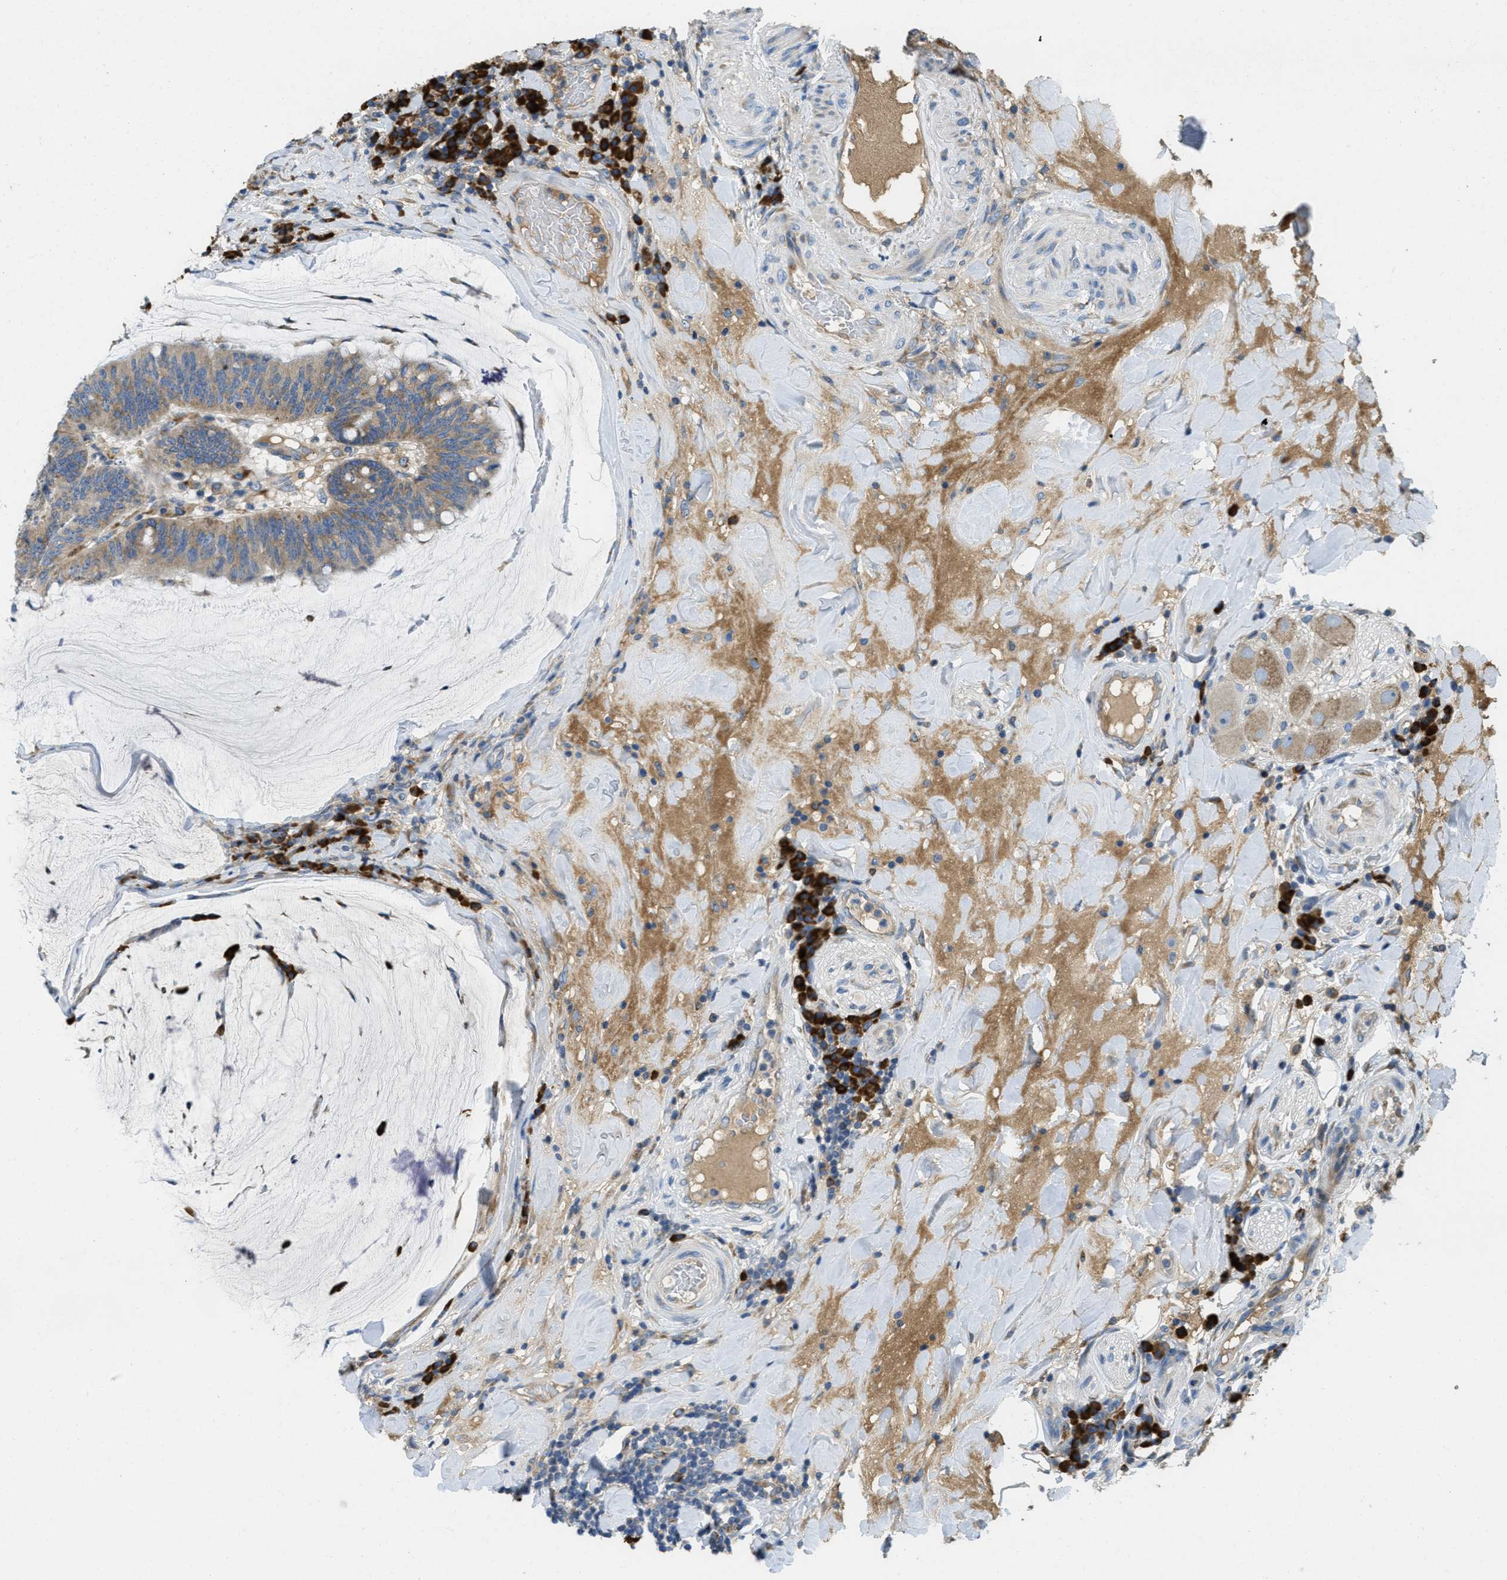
{"staining": {"intensity": "weak", "quantity": ">75%", "location": "cytoplasmic/membranous"}, "tissue": "colorectal cancer", "cell_type": "Tumor cells", "image_type": "cancer", "snomed": [{"axis": "morphology", "description": "Normal tissue, NOS"}, {"axis": "morphology", "description": "Adenocarcinoma, NOS"}, {"axis": "topography", "description": "Colon"}], "caption": "Tumor cells demonstrate low levels of weak cytoplasmic/membranous expression in about >75% of cells in colorectal cancer.", "gene": "SSR1", "patient": {"sex": "female", "age": 66}}